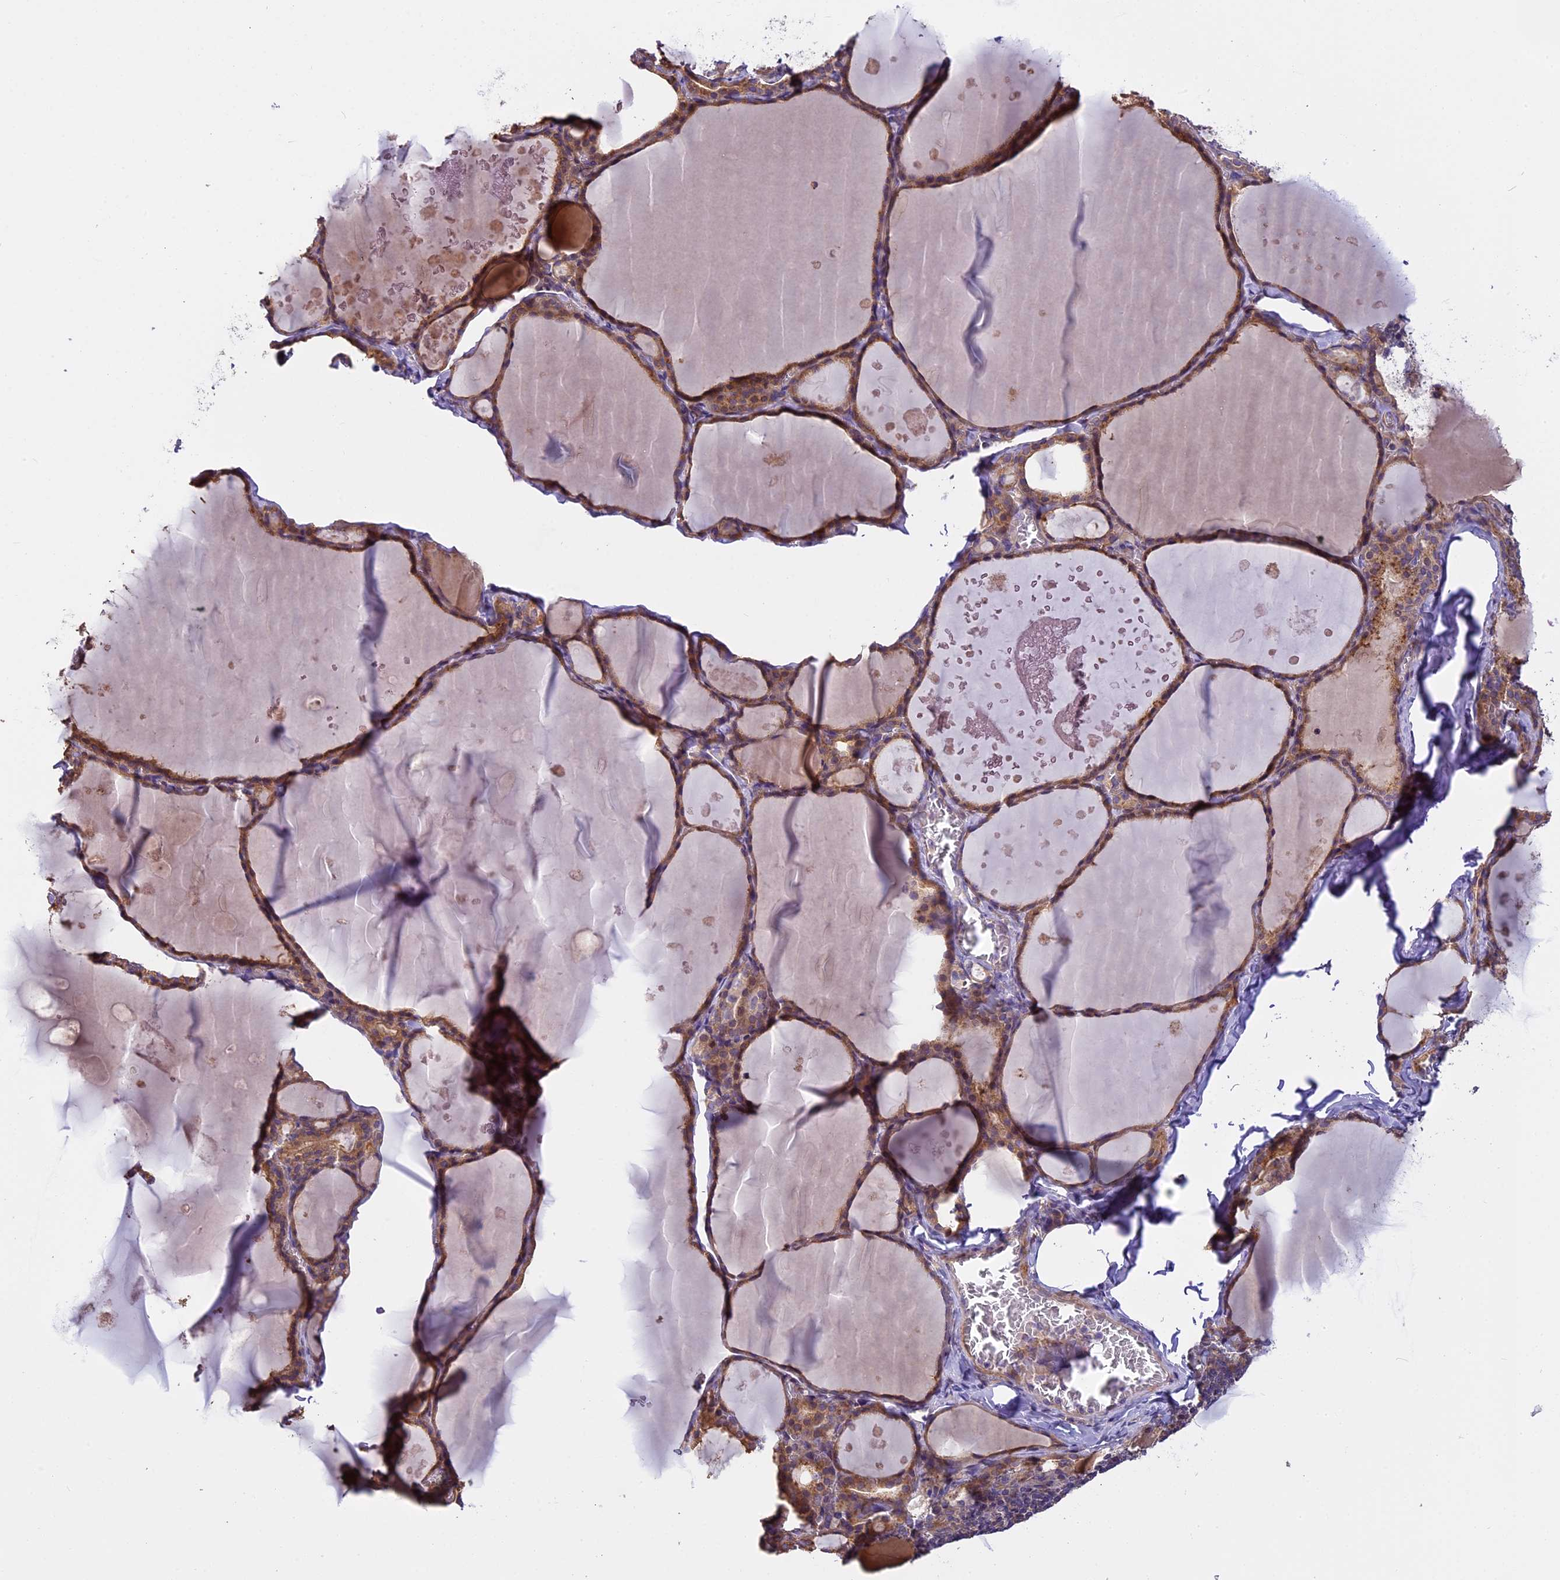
{"staining": {"intensity": "moderate", "quantity": ">75%", "location": "cytoplasmic/membranous"}, "tissue": "thyroid gland", "cell_type": "Glandular cells", "image_type": "normal", "snomed": [{"axis": "morphology", "description": "Normal tissue, NOS"}, {"axis": "topography", "description": "Thyroid gland"}], "caption": "Protein expression analysis of unremarkable thyroid gland shows moderate cytoplasmic/membranous positivity in about >75% of glandular cells. The staining was performed using DAB (3,3'-diaminobenzidine) to visualize the protein expression in brown, while the nuclei were stained in blue with hematoxylin (Magnification: 20x).", "gene": "FAM98C", "patient": {"sex": "male", "age": 56}}